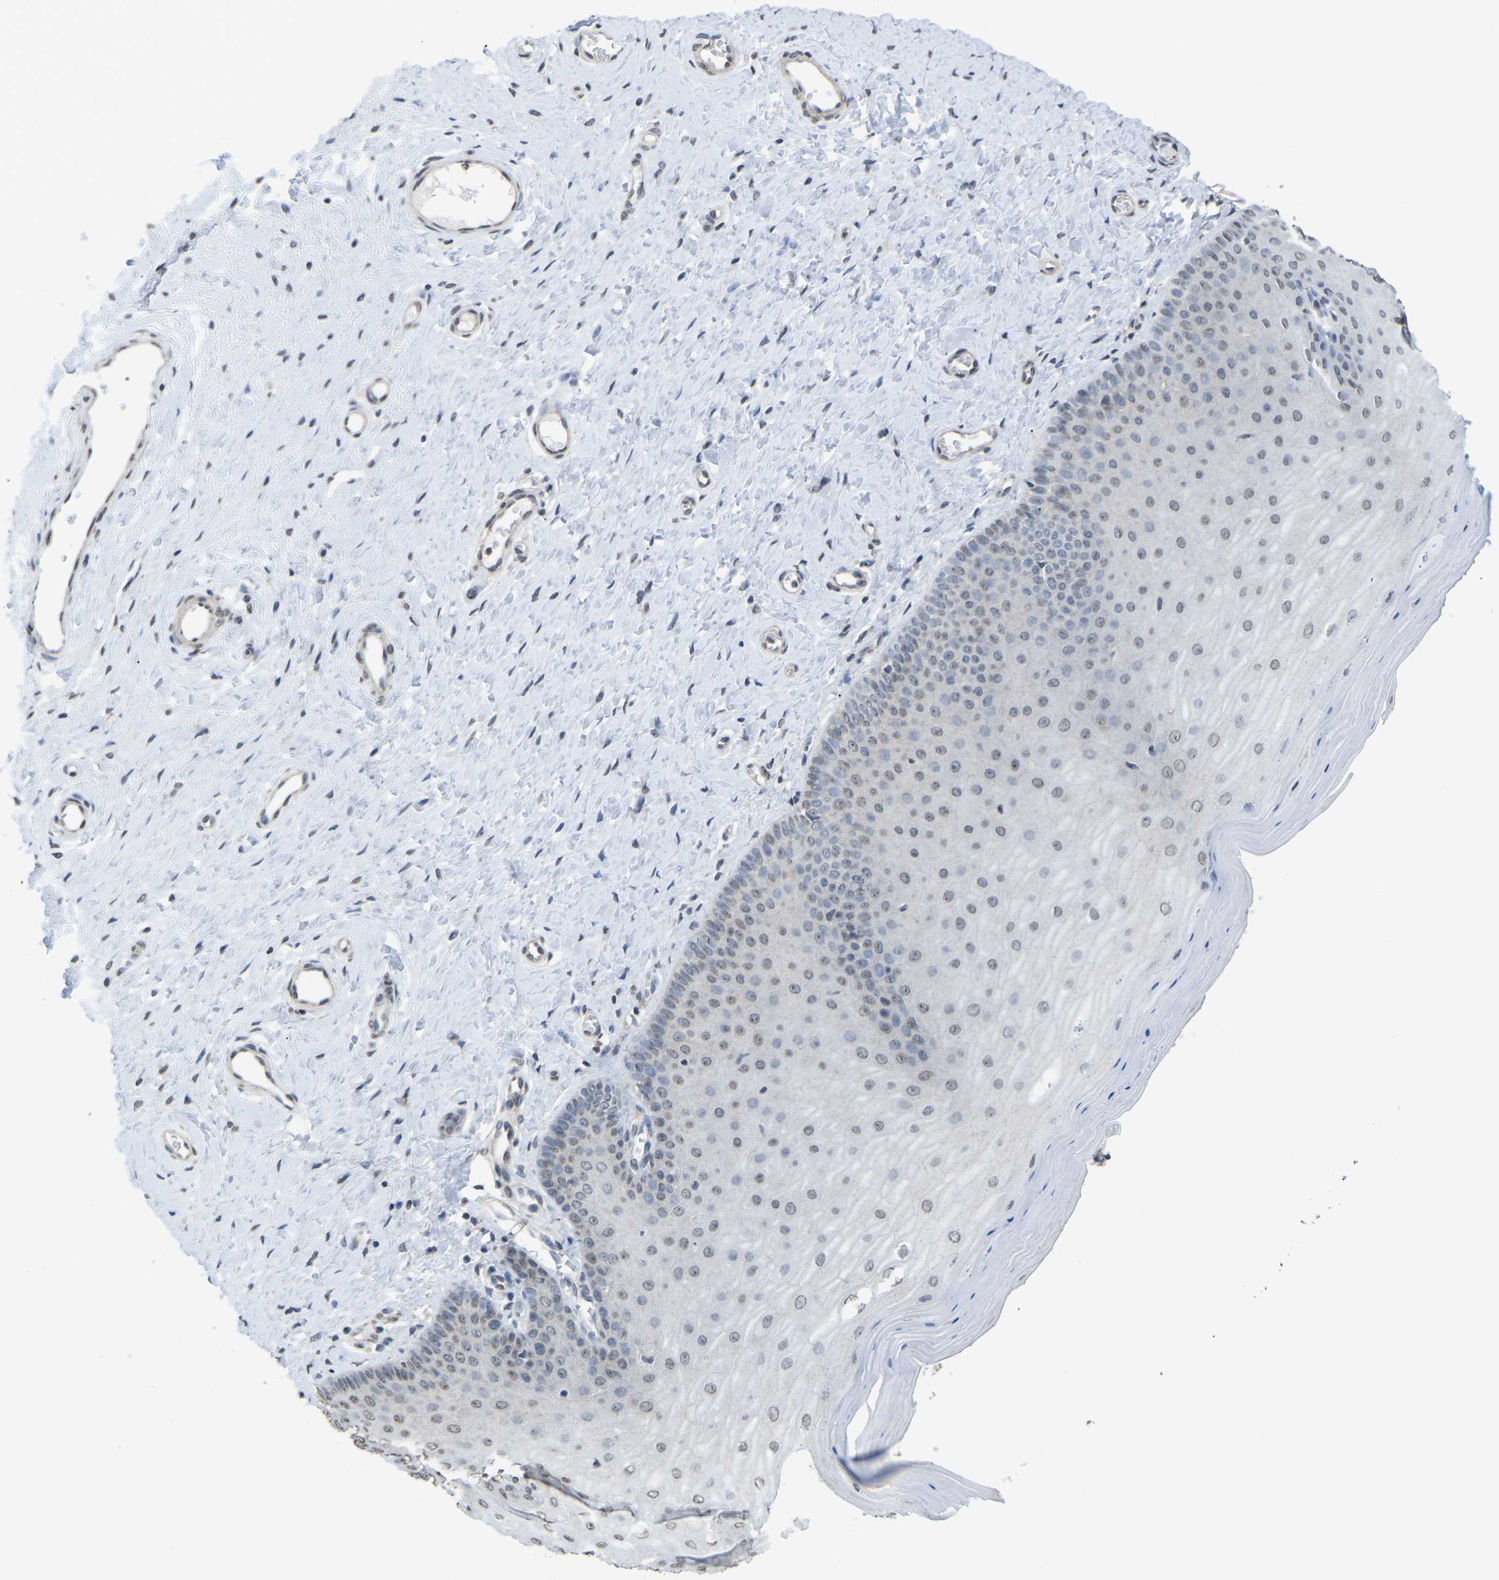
{"staining": {"intensity": "weak", "quantity": "<25%", "location": "nuclear"}, "tissue": "cervix", "cell_type": "Glandular cells", "image_type": "normal", "snomed": [{"axis": "morphology", "description": "Normal tissue, NOS"}, {"axis": "topography", "description": "Cervix"}], "caption": "Immunohistochemistry (IHC) of unremarkable human cervix displays no staining in glandular cells.", "gene": "TFR2", "patient": {"sex": "female", "age": 55}}